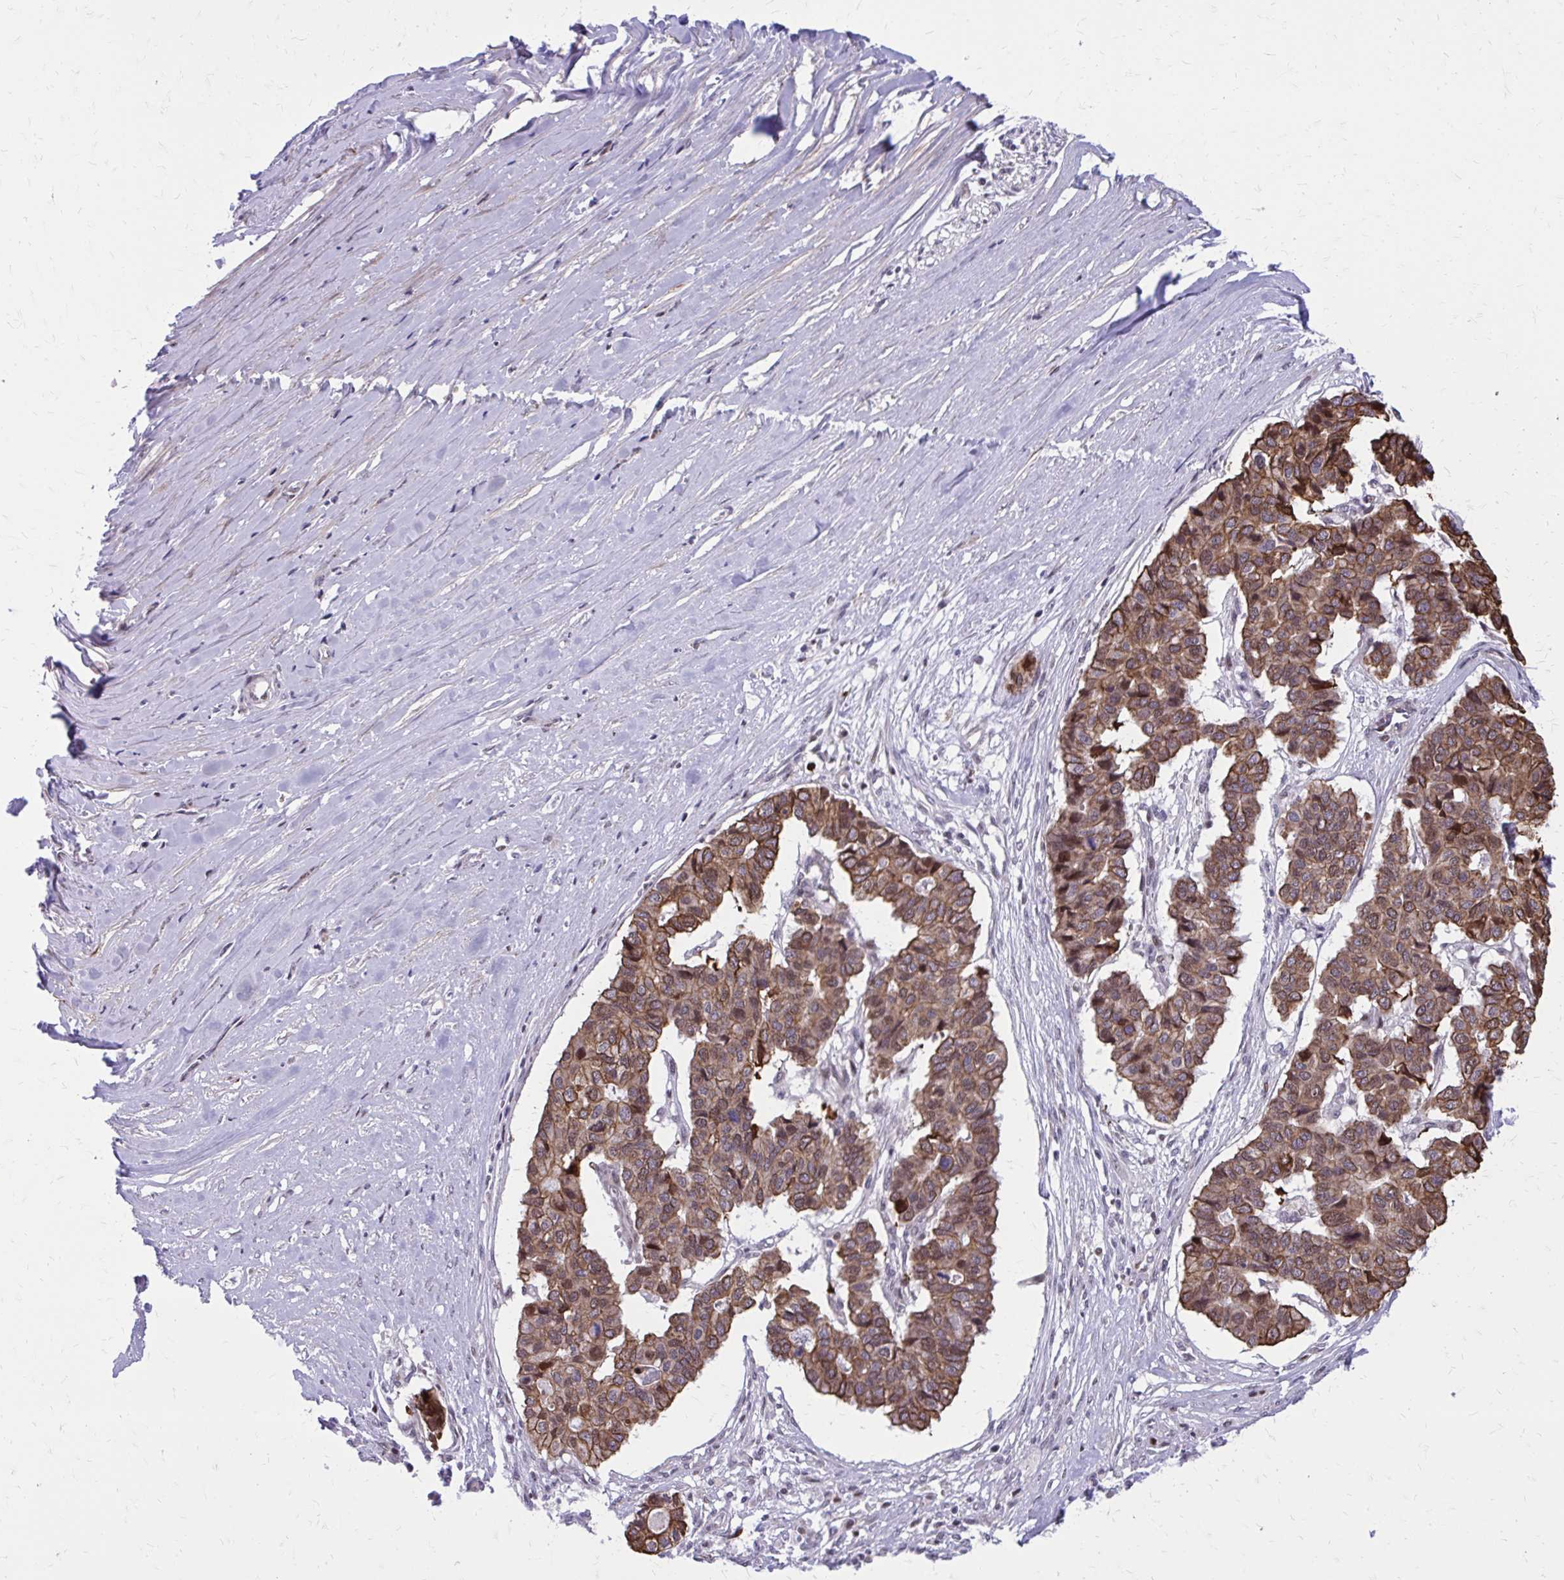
{"staining": {"intensity": "moderate", "quantity": ">75%", "location": "cytoplasmic/membranous,nuclear"}, "tissue": "pancreatic cancer", "cell_type": "Tumor cells", "image_type": "cancer", "snomed": [{"axis": "morphology", "description": "Adenocarcinoma, NOS"}, {"axis": "topography", "description": "Pancreas"}], "caption": "Brown immunohistochemical staining in pancreatic adenocarcinoma displays moderate cytoplasmic/membranous and nuclear expression in about >75% of tumor cells.", "gene": "ANKRD30B", "patient": {"sex": "male", "age": 50}}